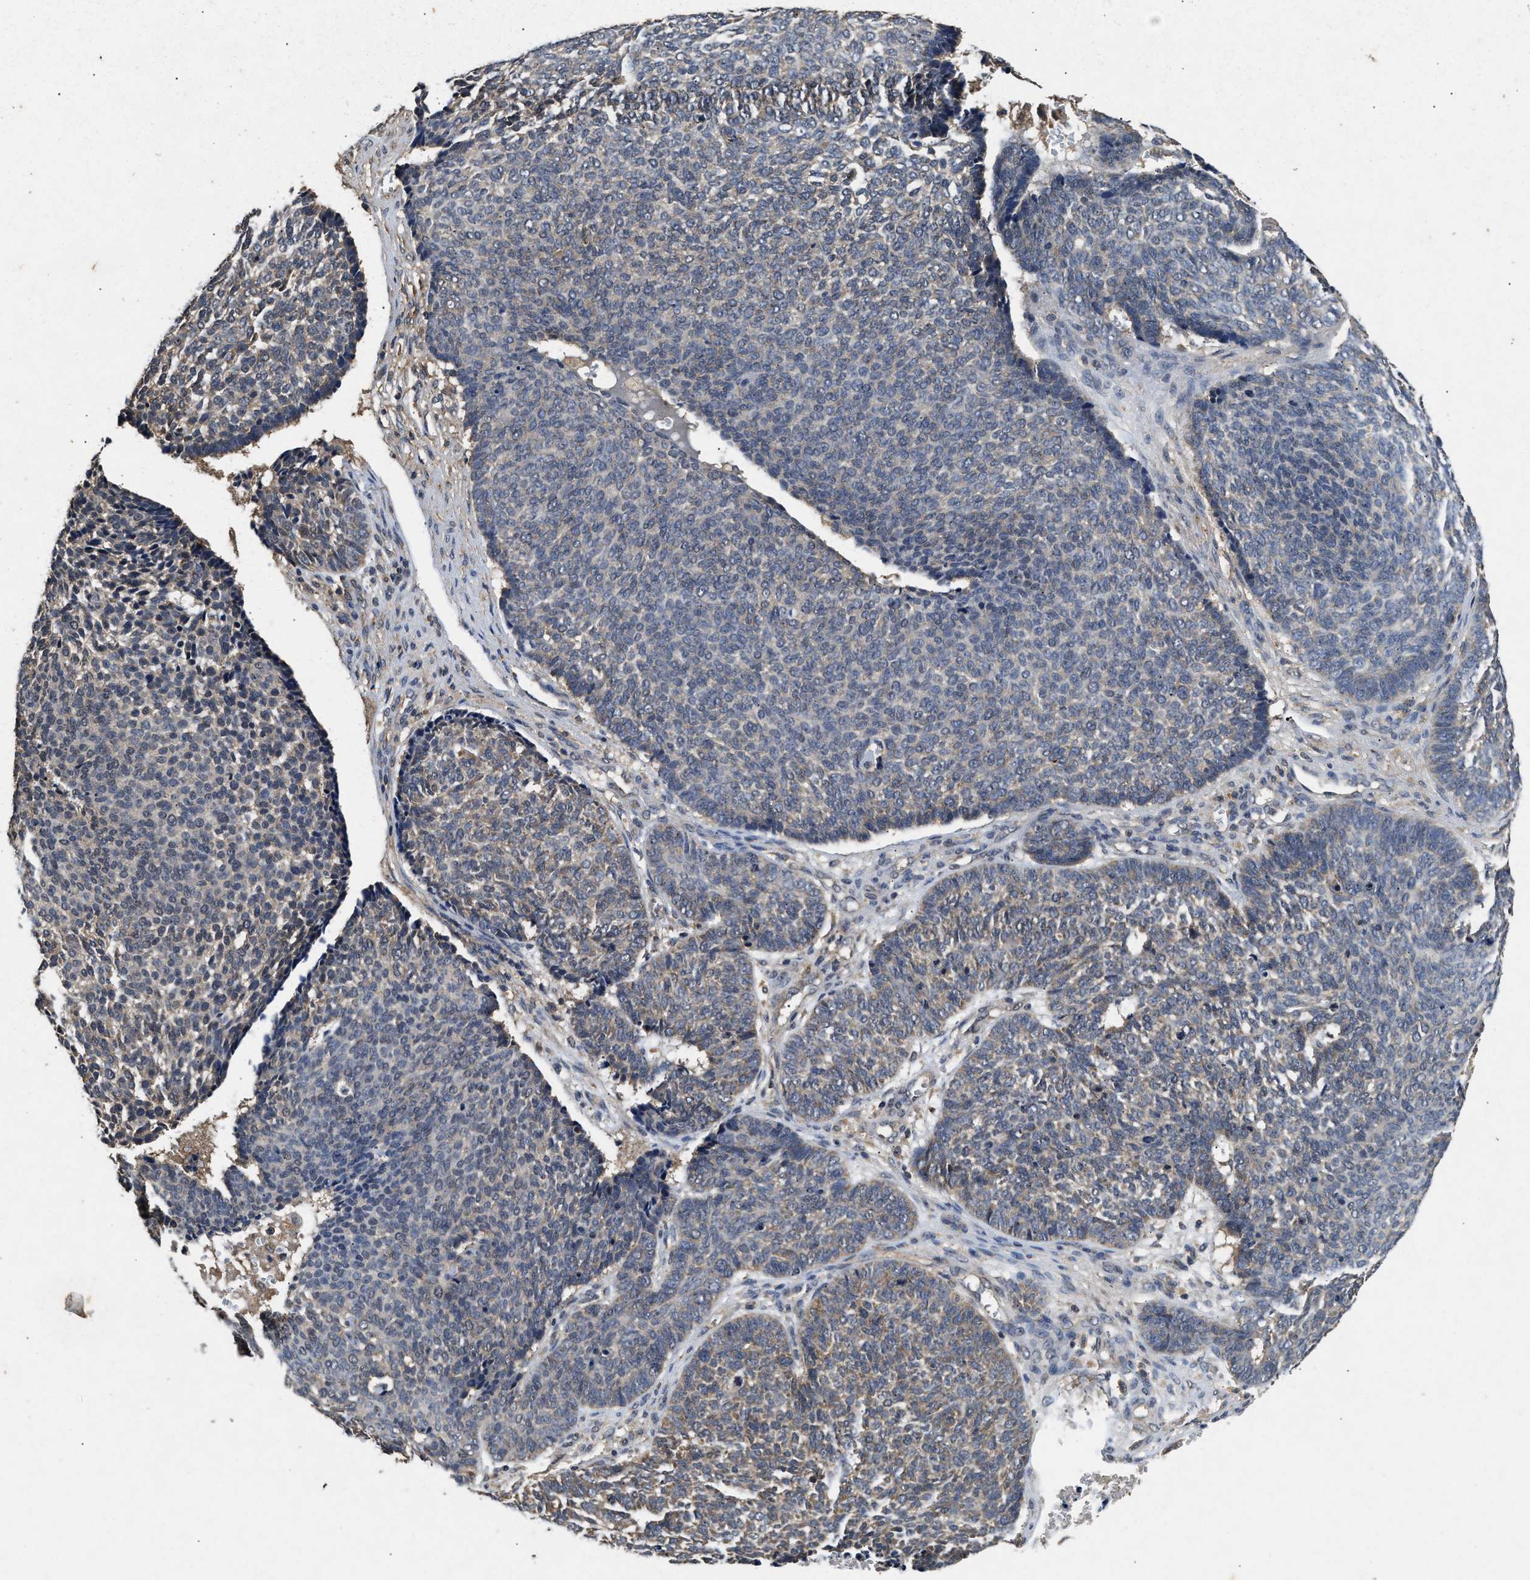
{"staining": {"intensity": "moderate", "quantity": "<25%", "location": "cytoplasmic/membranous"}, "tissue": "skin cancer", "cell_type": "Tumor cells", "image_type": "cancer", "snomed": [{"axis": "morphology", "description": "Basal cell carcinoma"}, {"axis": "topography", "description": "Skin"}], "caption": "DAB (3,3'-diaminobenzidine) immunohistochemical staining of skin basal cell carcinoma reveals moderate cytoplasmic/membranous protein expression in approximately <25% of tumor cells.", "gene": "PDAP1", "patient": {"sex": "male", "age": 84}}